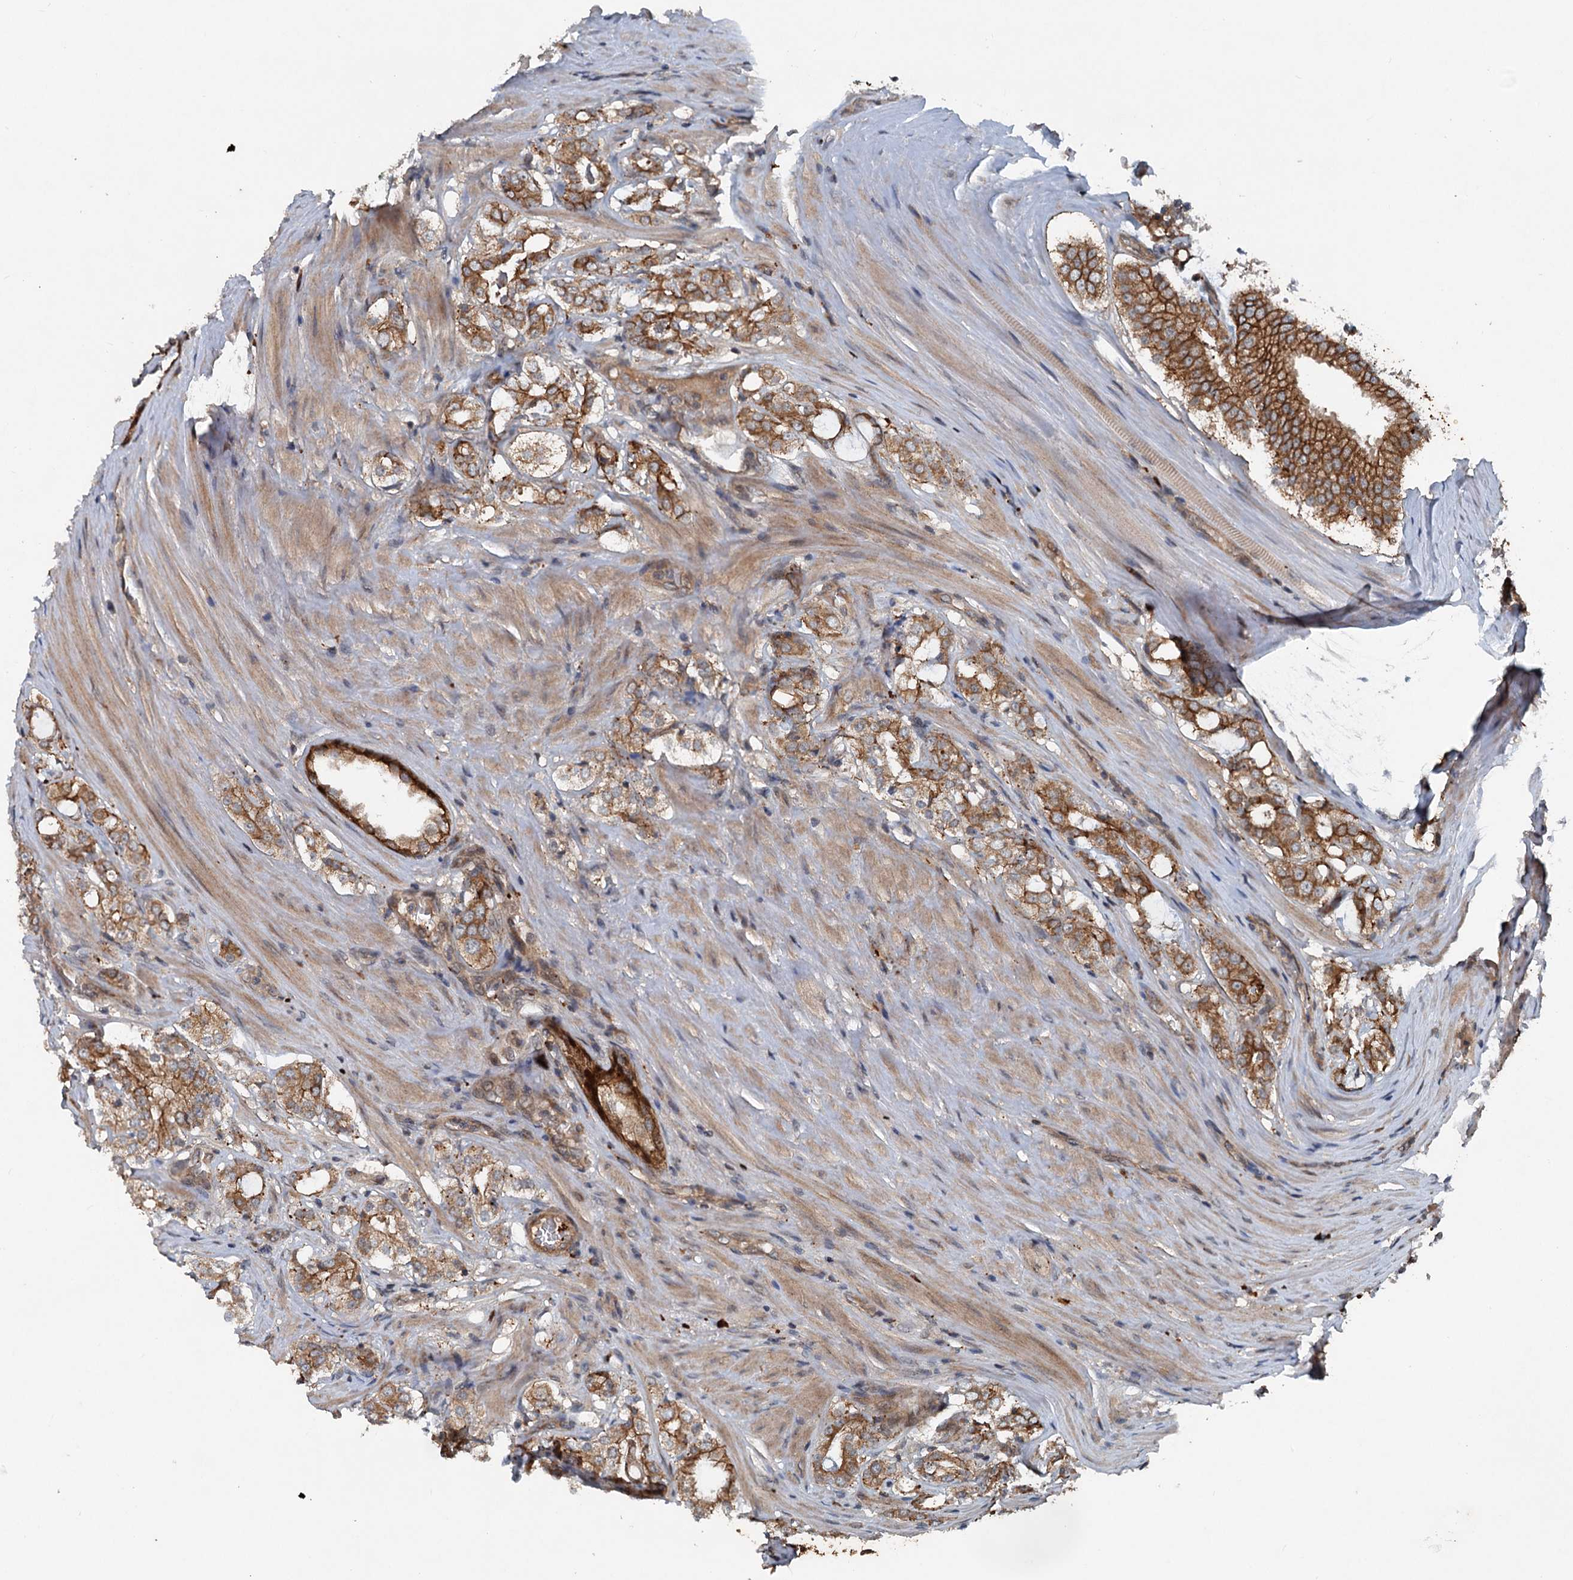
{"staining": {"intensity": "moderate", "quantity": ">75%", "location": "cytoplasmic/membranous"}, "tissue": "prostate cancer", "cell_type": "Tumor cells", "image_type": "cancer", "snomed": [{"axis": "morphology", "description": "Adenocarcinoma, High grade"}, {"axis": "topography", "description": "Prostate"}], "caption": "This micrograph shows prostate cancer stained with immunohistochemistry (IHC) to label a protein in brown. The cytoplasmic/membranous of tumor cells show moderate positivity for the protein. Nuclei are counter-stained blue.", "gene": "N4BP2L2", "patient": {"sex": "male", "age": 63}}